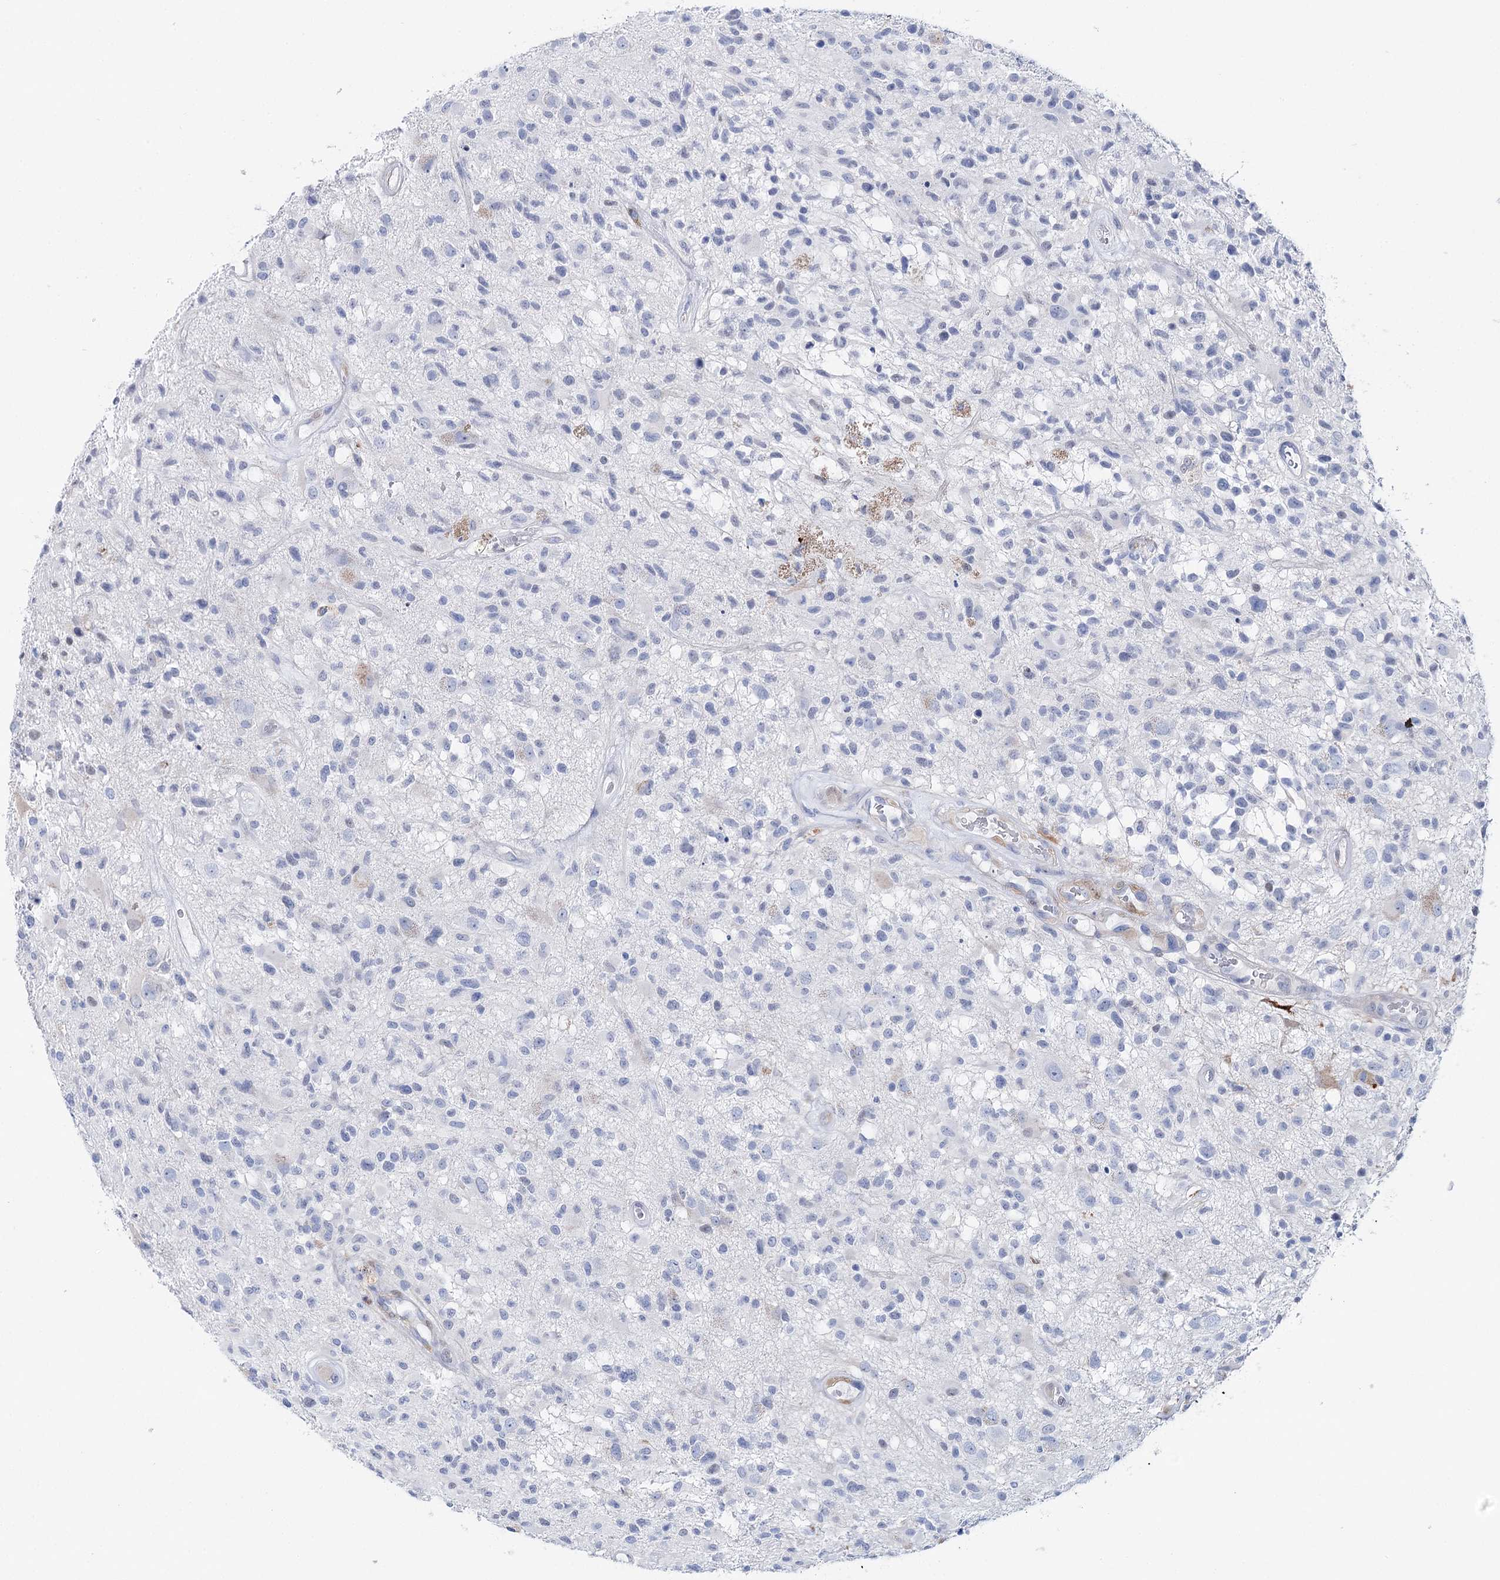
{"staining": {"intensity": "negative", "quantity": "none", "location": "none"}, "tissue": "glioma", "cell_type": "Tumor cells", "image_type": "cancer", "snomed": [{"axis": "morphology", "description": "Glioma, malignant, High grade"}, {"axis": "morphology", "description": "Glioblastoma, NOS"}, {"axis": "topography", "description": "Brain"}], "caption": "This micrograph is of glioma stained with immunohistochemistry (IHC) to label a protein in brown with the nuclei are counter-stained blue. There is no expression in tumor cells.", "gene": "UGDH", "patient": {"sex": "male", "age": 60}}